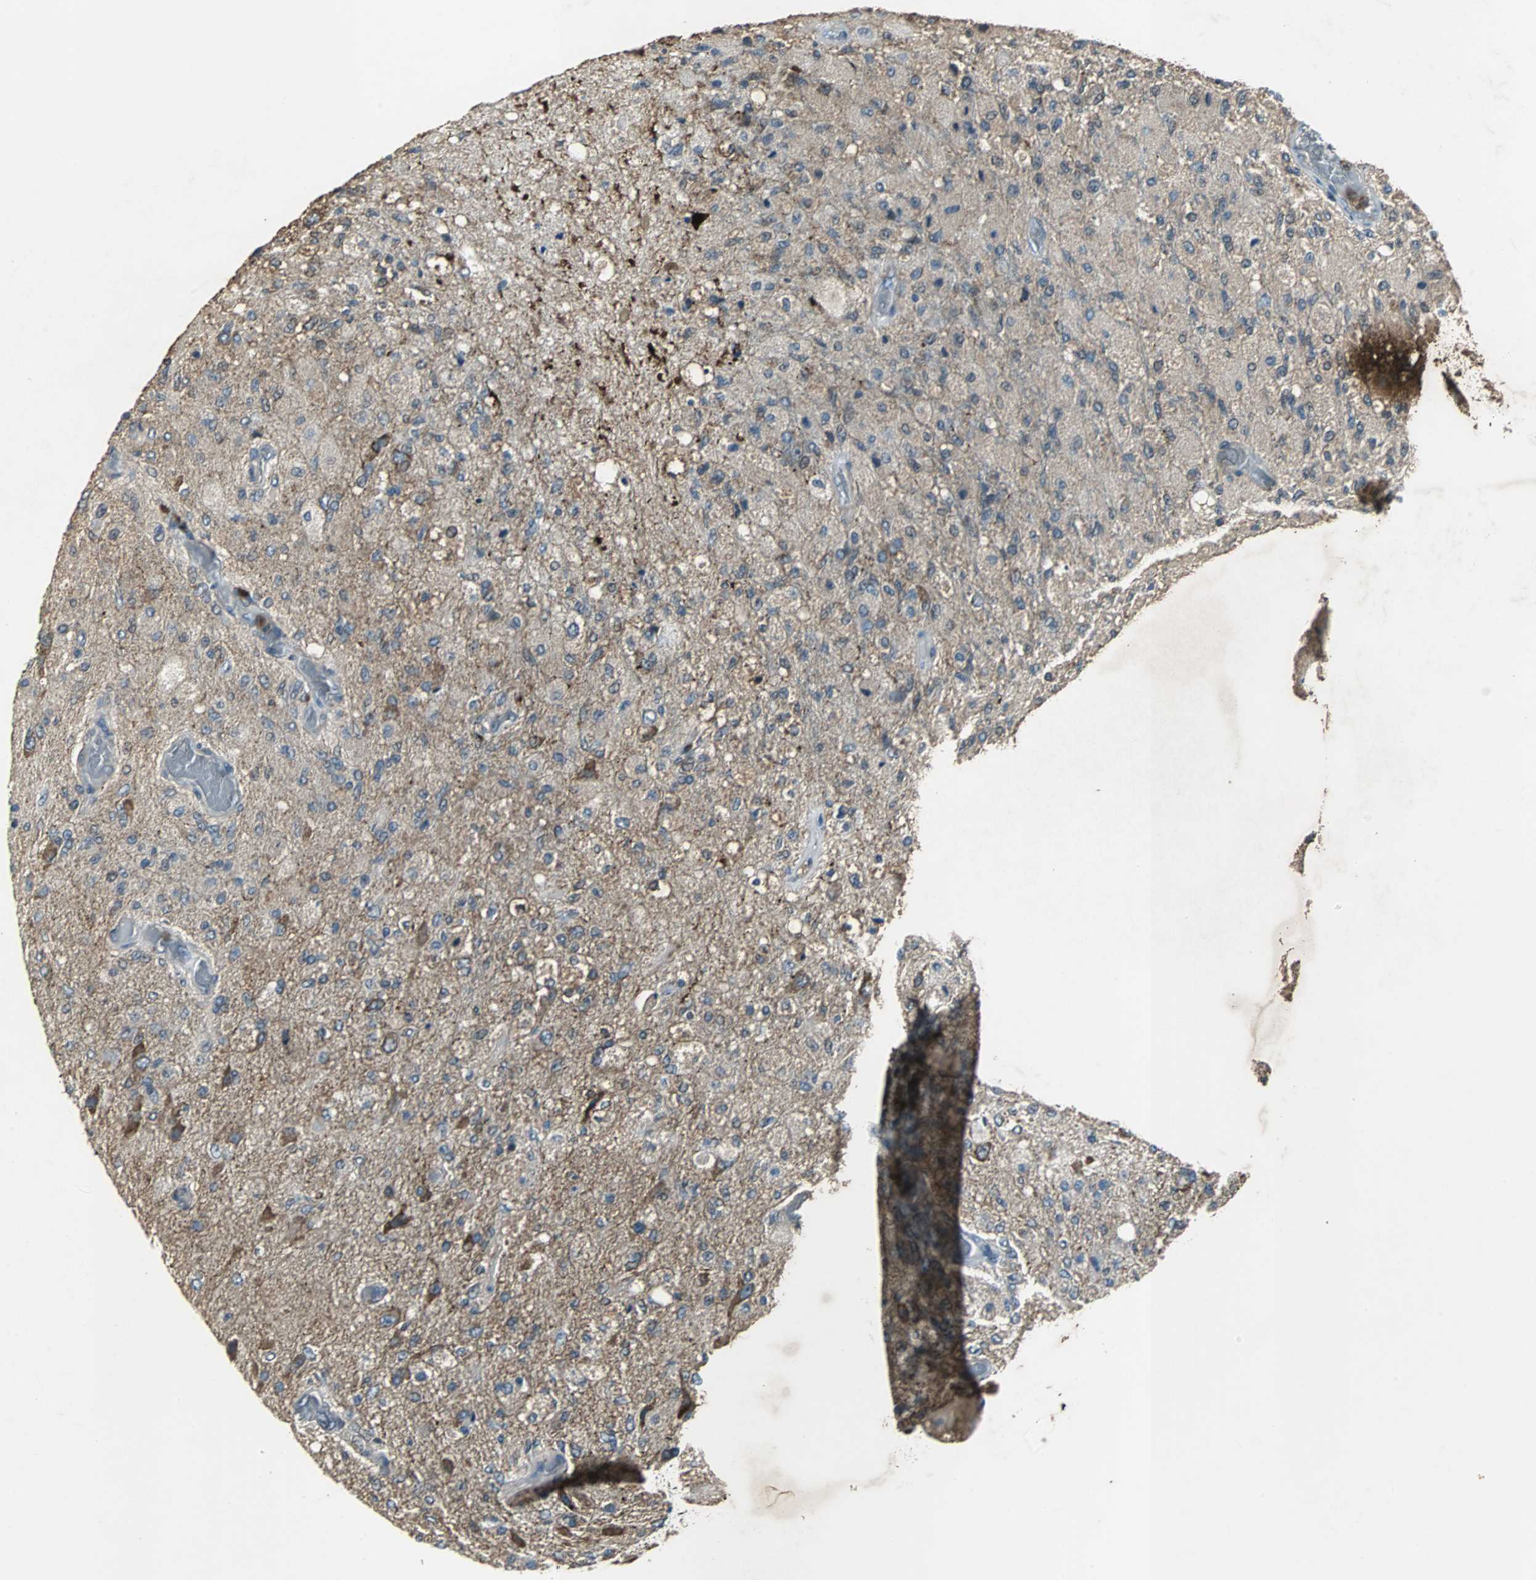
{"staining": {"intensity": "moderate", "quantity": "<25%", "location": "cytoplasmic/membranous"}, "tissue": "glioma", "cell_type": "Tumor cells", "image_type": "cancer", "snomed": [{"axis": "morphology", "description": "Normal tissue, NOS"}, {"axis": "morphology", "description": "Glioma, malignant, High grade"}, {"axis": "topography", "description": "Cerebral cortex"}], "caption": "The immunohistochemical stain shows moderate cytoplasmic/membranous staining in tumor cells of malignant glioma (high-grade) tissue.", "gene": "SOS1", "patient": {"sex": "male", "age": 77}}